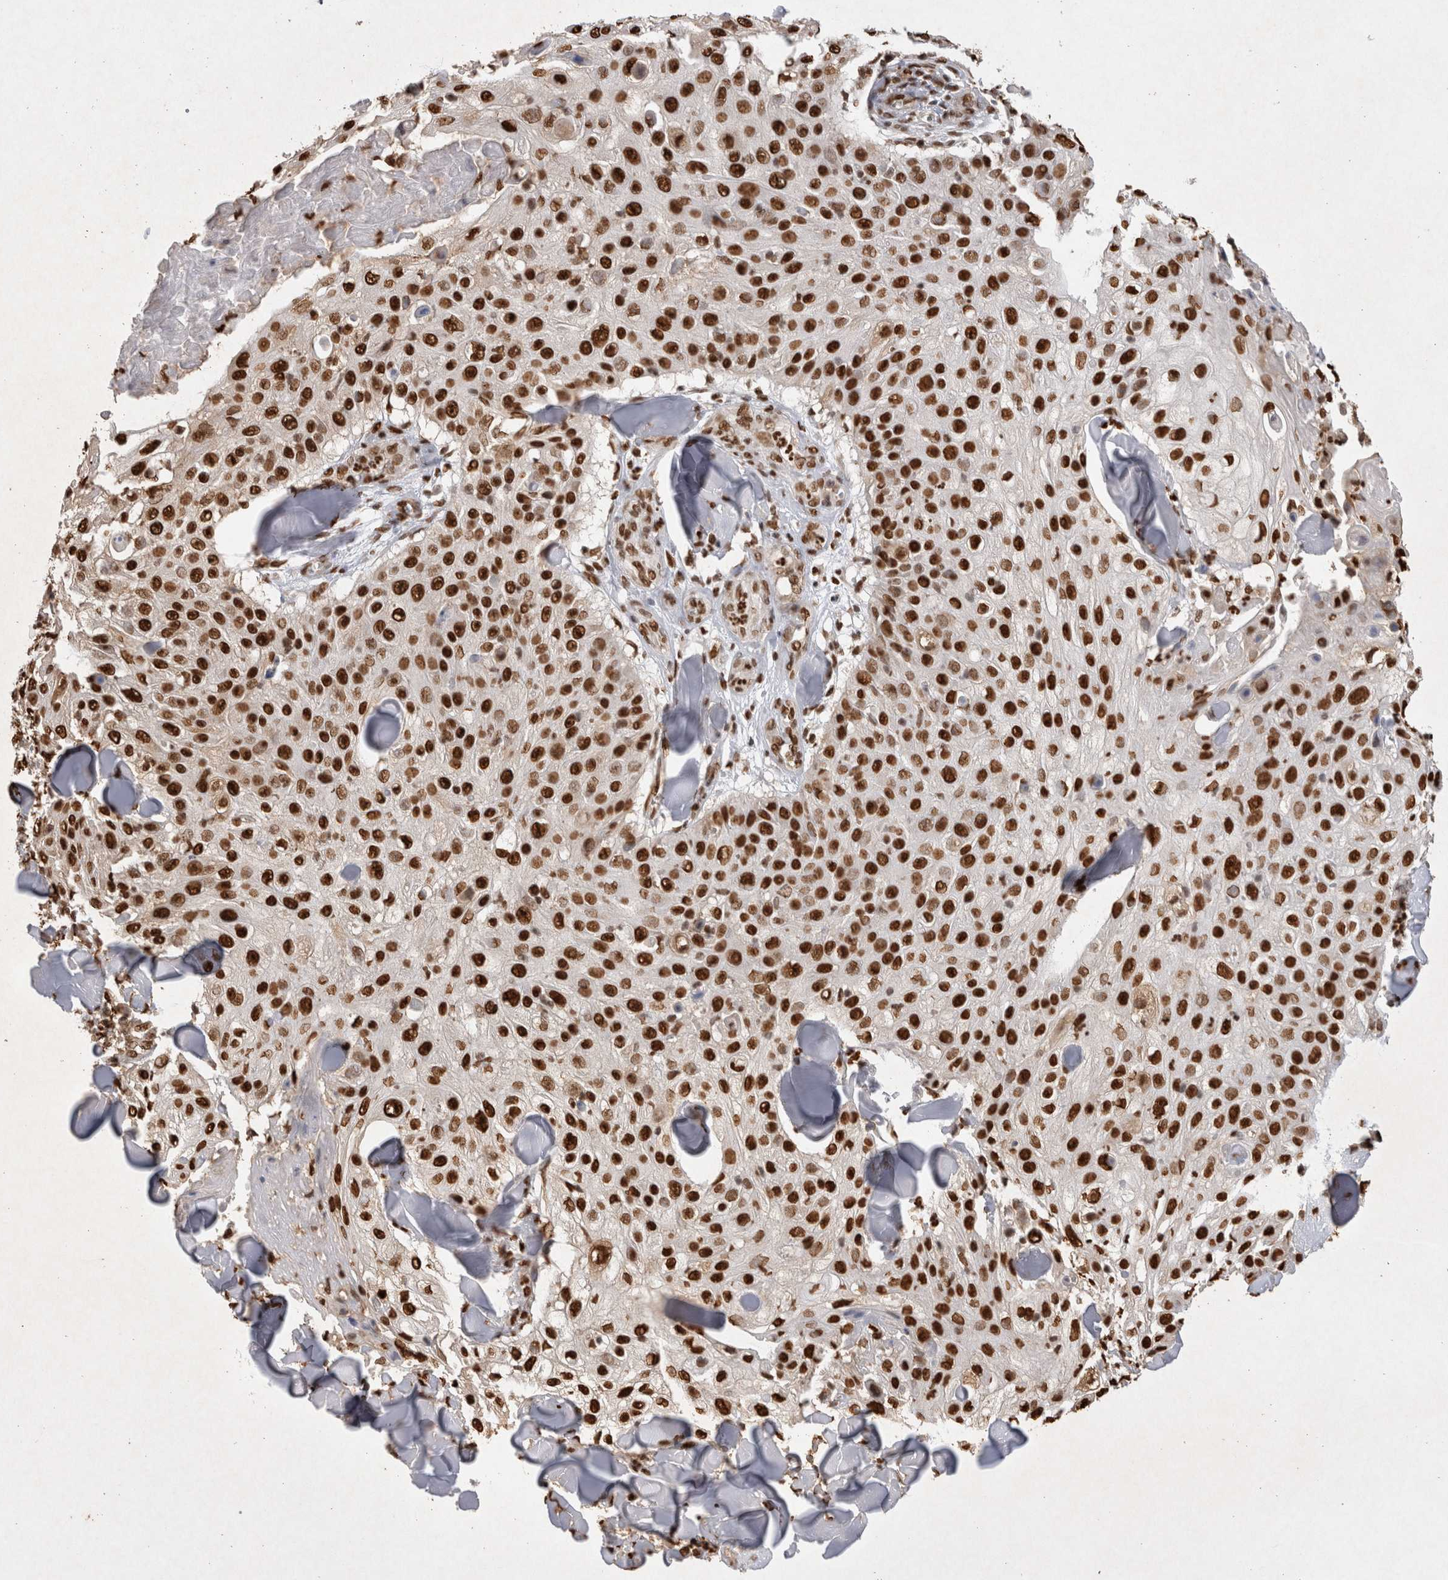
{"staining": {"intensity": "strong", "quantity": ">75%", "location": "nuclear"}, "tissue": "skin cancer", "cell_type": "Tumor cells", "image_type": "cancer", "snomed": [{"axis": "morphology", "description": "Squamous cell carcinoma, NOS"}, {"axis": "topography", "description": "Skin"}], "caption": "A high amount of strong nuclear staining is identified in approximately >75% of tumor cells in skin squamous cell carcinoma tissue.", "gene": "HDGF", "patient": {"sex": "male", "age": 86}}